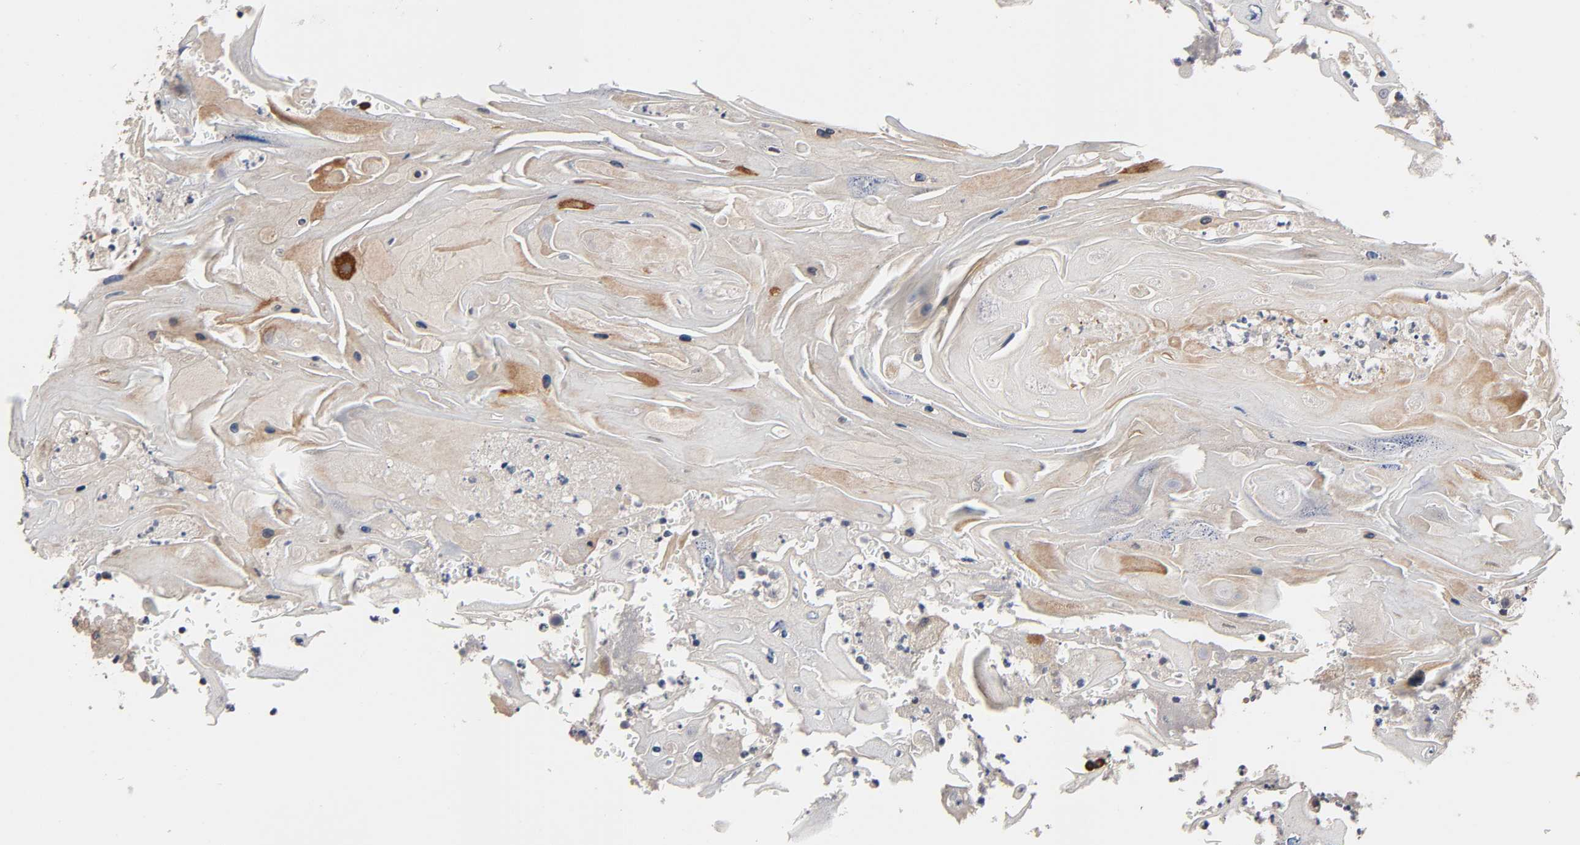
{"staining": {"intensity": "moderate", "quantity": "<25%", "location": "cytoplasmic/membranous"}, "tissue": "head and neck cancer", "cell_type": "Tumor cells", "image_type": "cancer", "snomed": [{"axis": "morphology", "description": "Squamous cell carcinoma, NOS"}, {"axis": "topography", "description": "Oral tissue"}, {"axis": "topography", "description": "Head-Neck"}], "caption": "Squamous cell carcinoma (head and neck) was stained to show a protein in brown. There is low levels of moderate cytoplasmic/membranous expression in about <25% of tumor cells. Nuclei are stained in blue.", "gene": "HDLBP", "patient": {"sex": "female", "age": 76}}